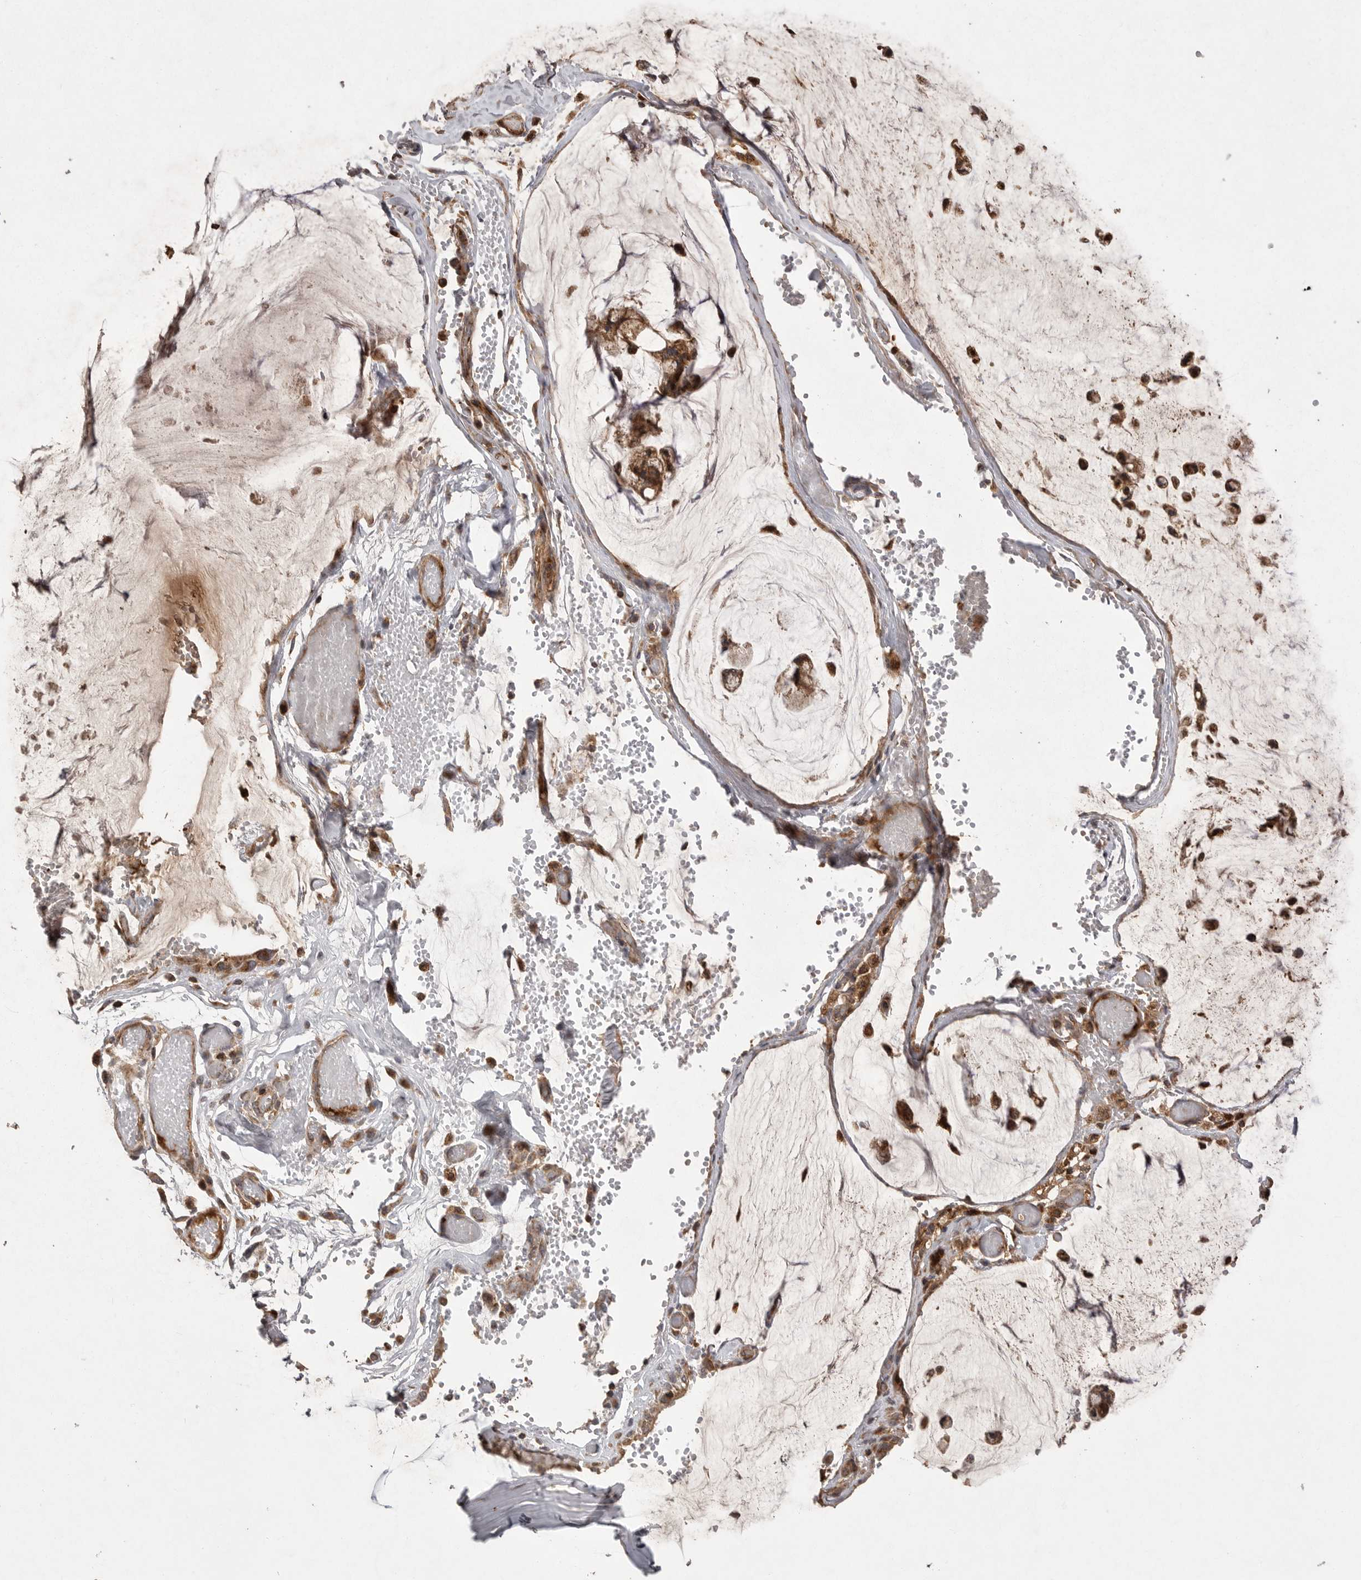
{"staining": {"intensity": "moderate", "quantity": ">75%", "location": "cytoplasmic/membranous"}, "tissue": "ovarian cancer", "cell_type": "Tumor cells", "image_type": "cancer", "snomed": [{"axis": "morphology", "description": "Cystadenocarcinoma, mucinous, NOS"}, {"axis": "topography", "description": "Ovary"}], "caption": "Tumor cells show medium levels of moderate cytoplasmic/membranous staining in approximately >75% of cells in human ovarian mucinous cystadenocarcinoma.", "gene": "KYAT3", "patient": {"sex": "female", "age": 39}}